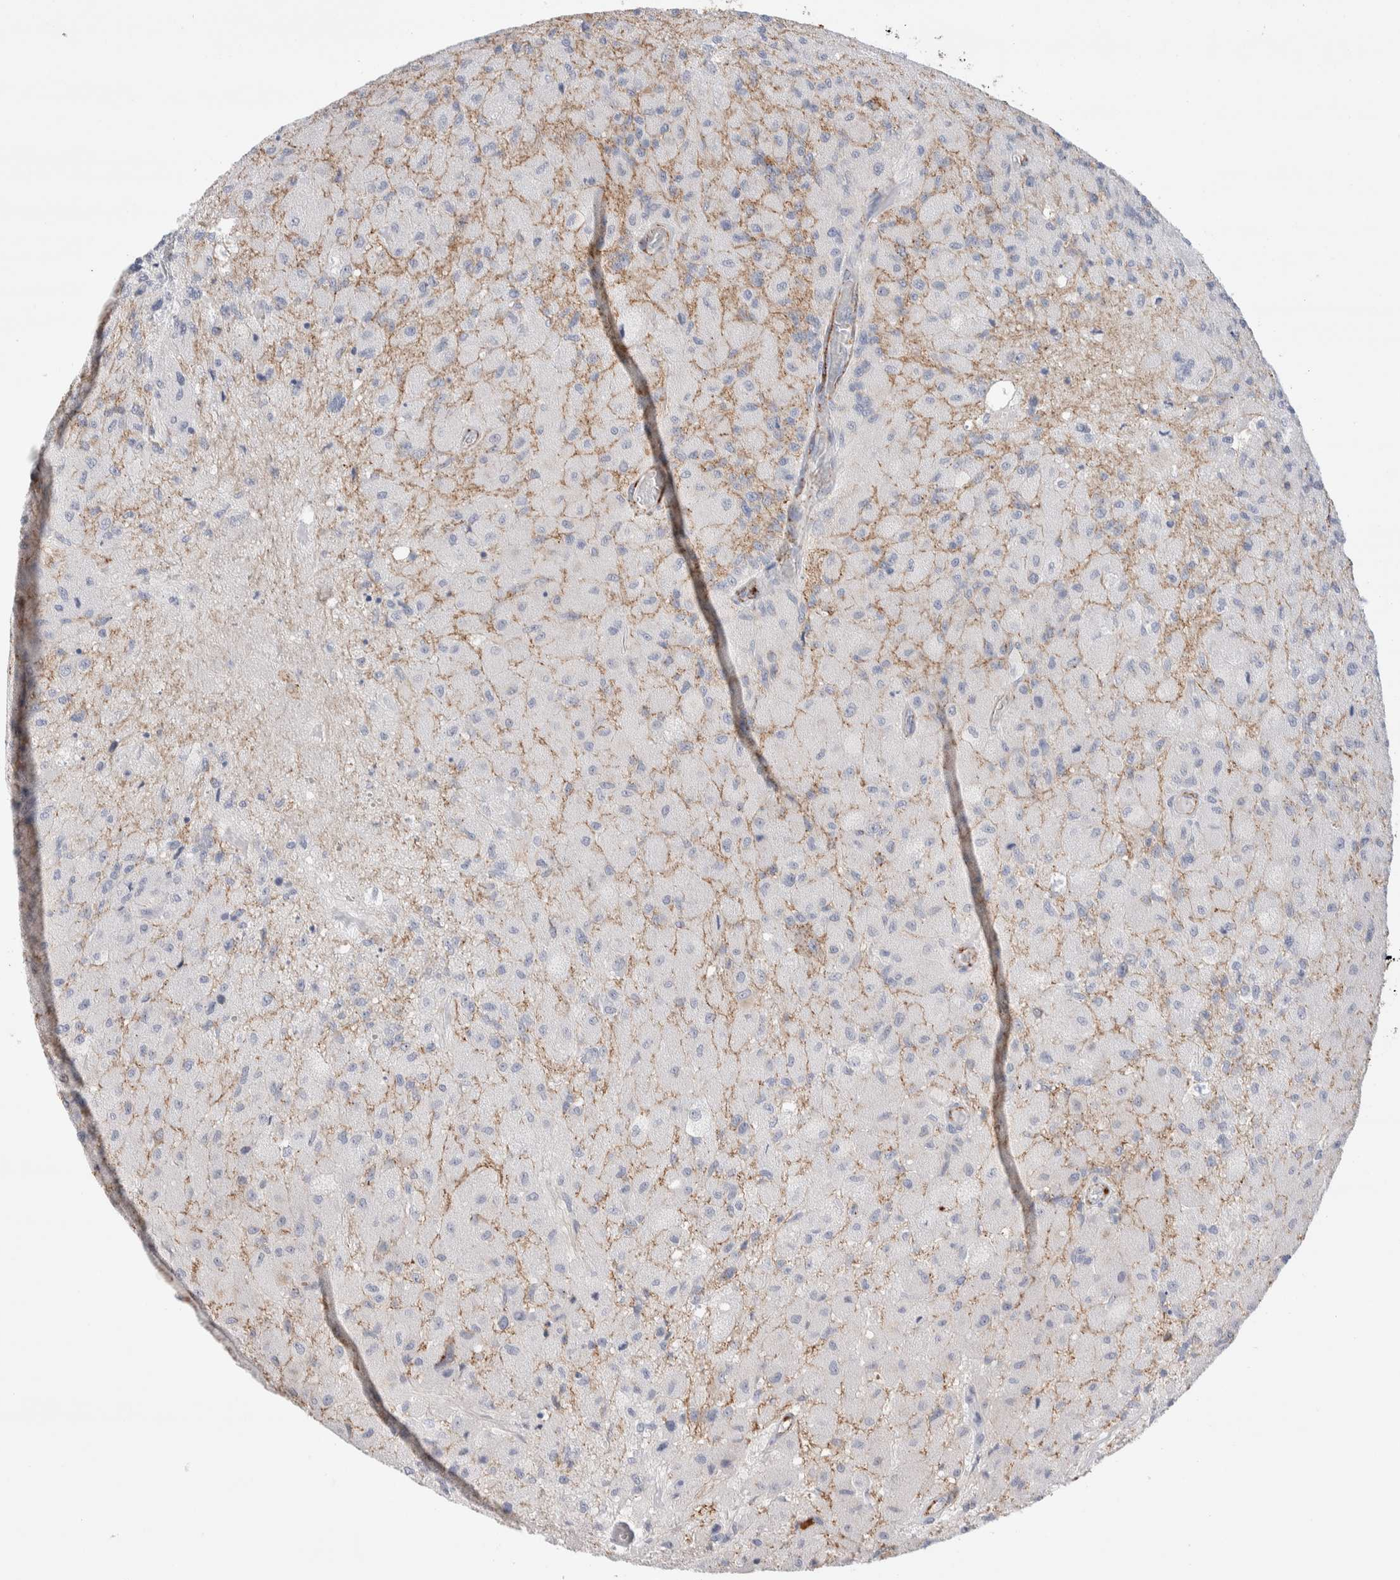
{"staining": {"intensity": "negative", "quantity": "none", "location": "none"}, "tissue": "glioma", "cell_type": "Tumor cells", "image_type": "cancer", "snomed": [{"axis": "morphology", "description": "Normal tissue, NOS"}, {"axis": "morphology", "description": "Glioma, malignant, High grade"}, {"axis": "topography", "description": "Cerebral cortex"}], "caption": "This histopathology image is of high-grade glioma (malignant) stained with IHC to label a protein in brown with the nuclei are counter-stained blue. There is no positivity in tumor cells.", "gene": "SEPTIN4", "patient": {"sex": "male", "age": 77}}